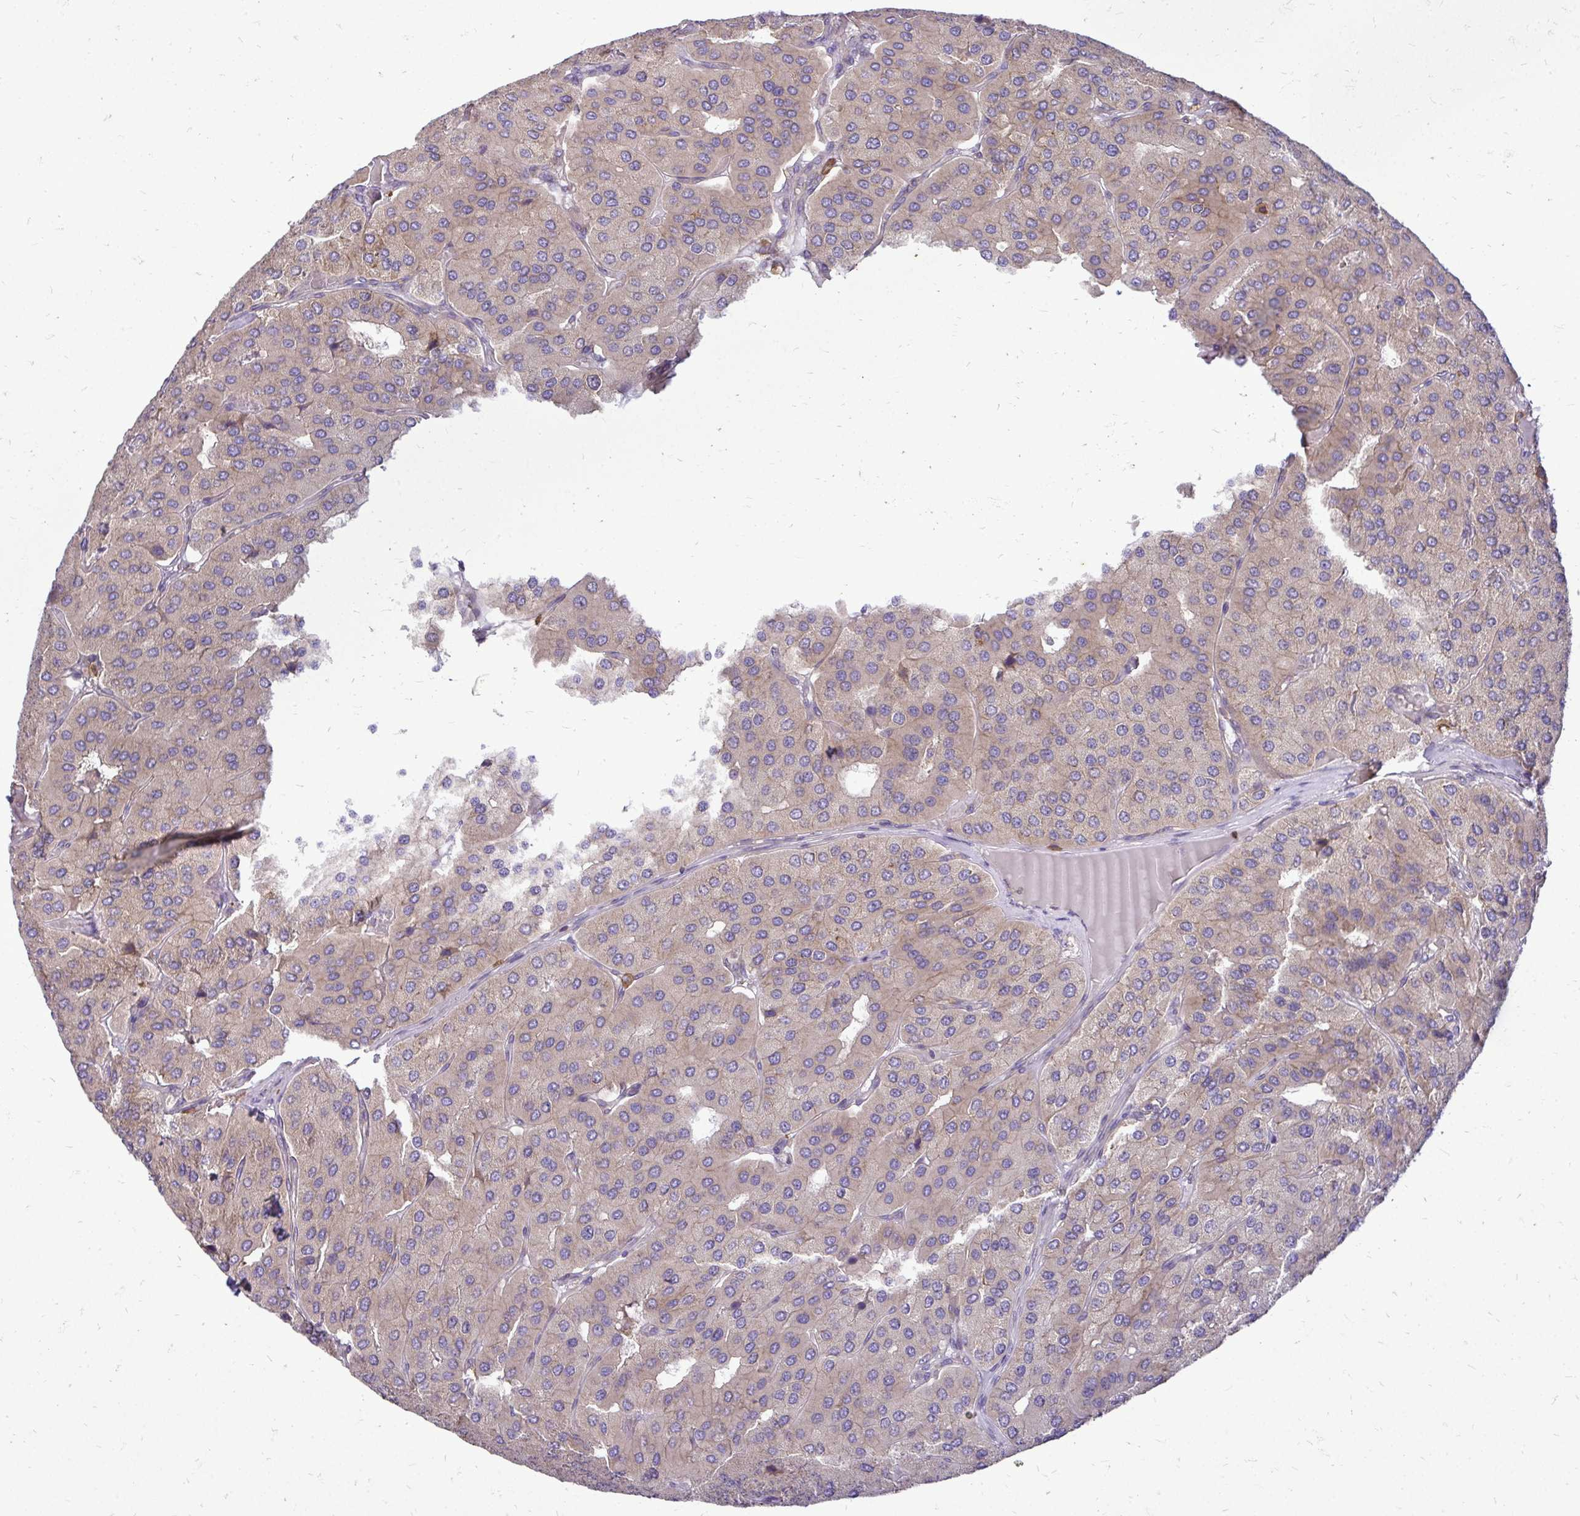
{"staining": {"intensity": "weak", "quantity": "25%-75%", "location": "cytoplasmic/membranous"}, "tissue": "parathyroid gland", "cell_type": "Glandular cells", "image_type": "normal", "snomed": [{"axis": "morphology", "description": "Normal tissue, NOS"}, {"axis": "morphology", "description": "Adenoma, NOS"}, {"axis": "topography", "description": "Parathyroid gland"}], "caption": "IHC micrograph of benign parathyroid gland: parathyroid gland stained using immunohistochemistry (IHC) shows low levels of weak protein expression localized specifically in the cytoplasmic/membranous of glandular cells, appearing as a cytoplasmic/membranous brown color.", "gene": "FMR1", "patient": {"sex": "female", "age": 86}}